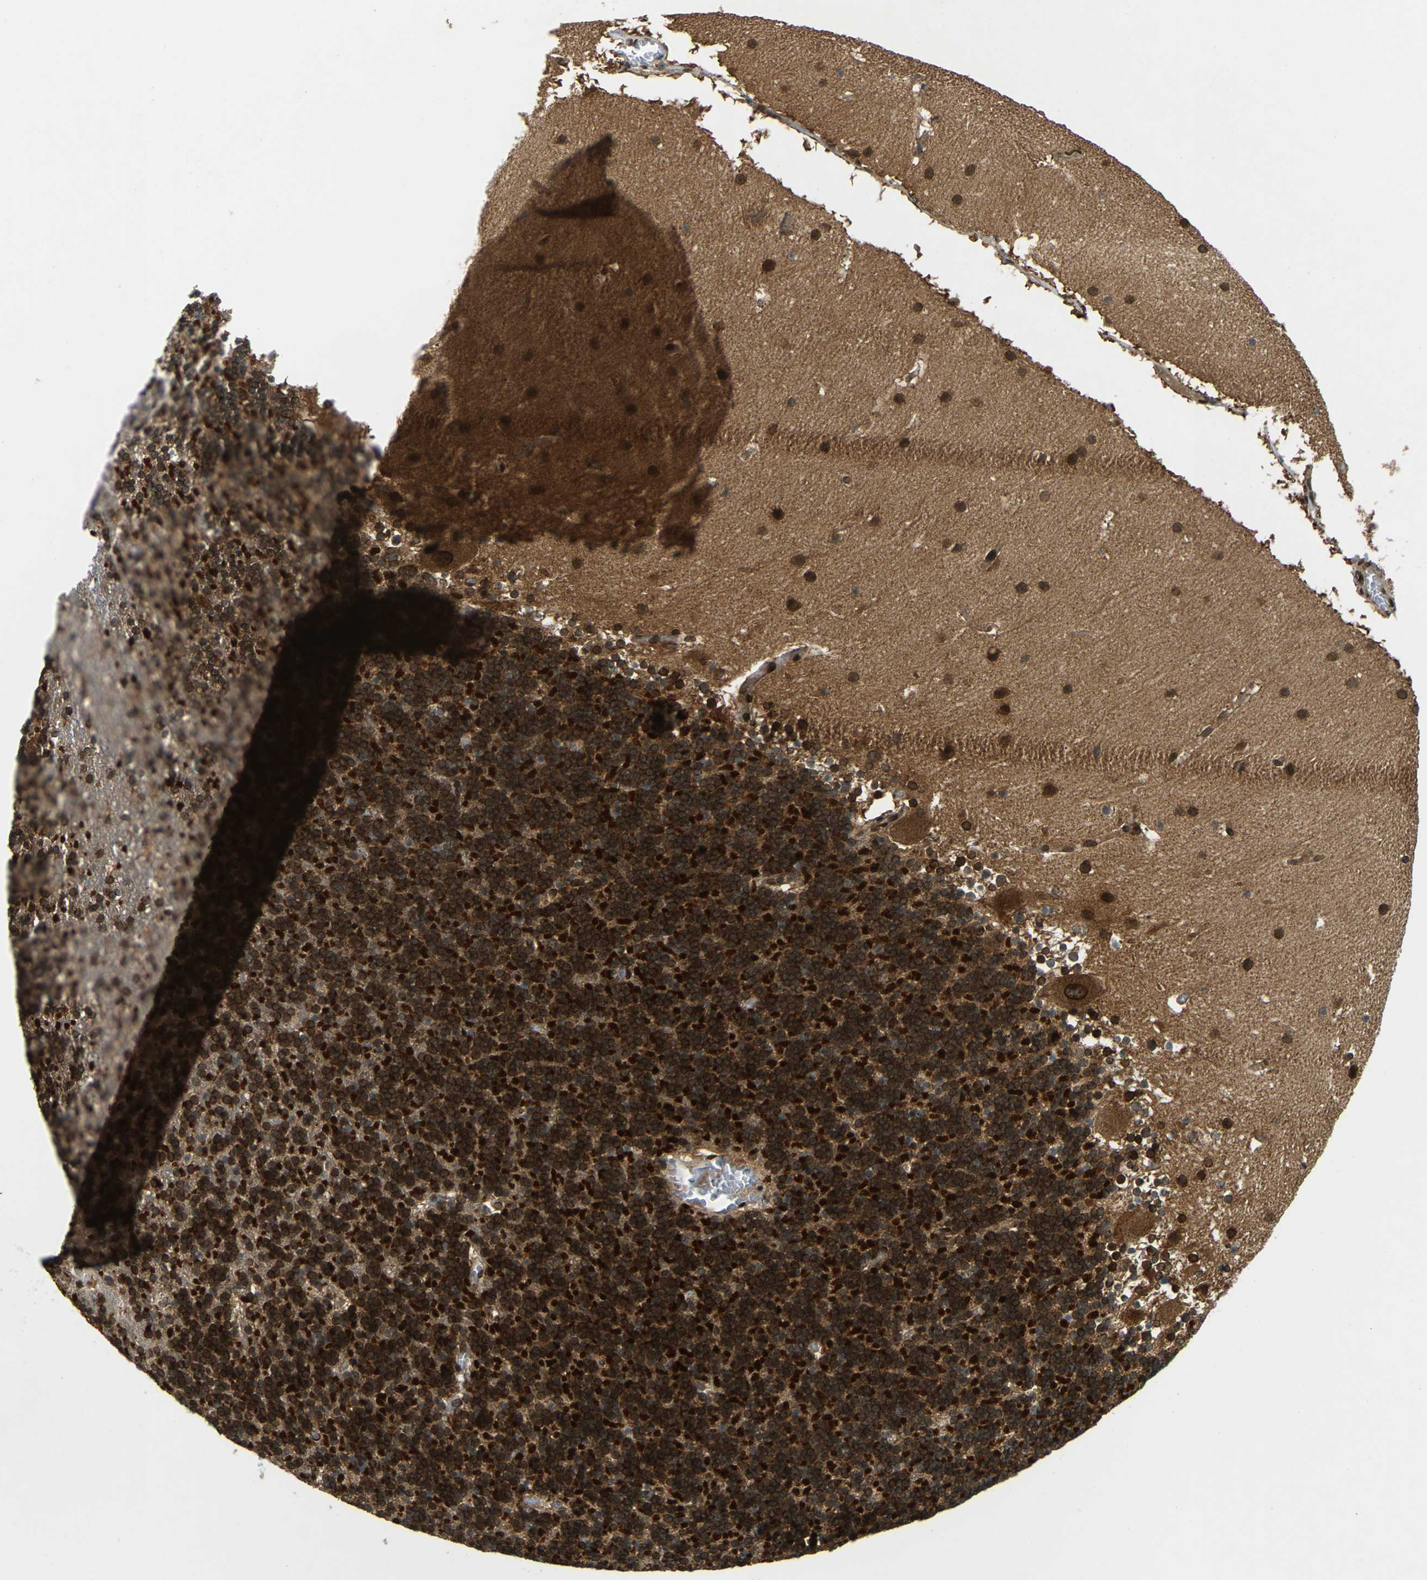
{"staining": {"intensity": "strong", "quantity": ">75%", "location": "cytoplasmic/membranous,nuclear"}, "tissue": "cerebellum", "cell_type": "Cells in granular layer", "image_type": "normal", "snomed": [{"axis": "morphology", "description": "Normal tissue, NOS"}, {"axis": "topography", "description": "Cerebellum"}], "caption": "Immunohistochemistry of unremarkable cerebellum reveals high levels of strong cytoplasmic/membranous,nuclear positivity in about >75% of cells in granular layer.", "gene": "SYNE1", "patient": {"sex": "male", "age": 45}}